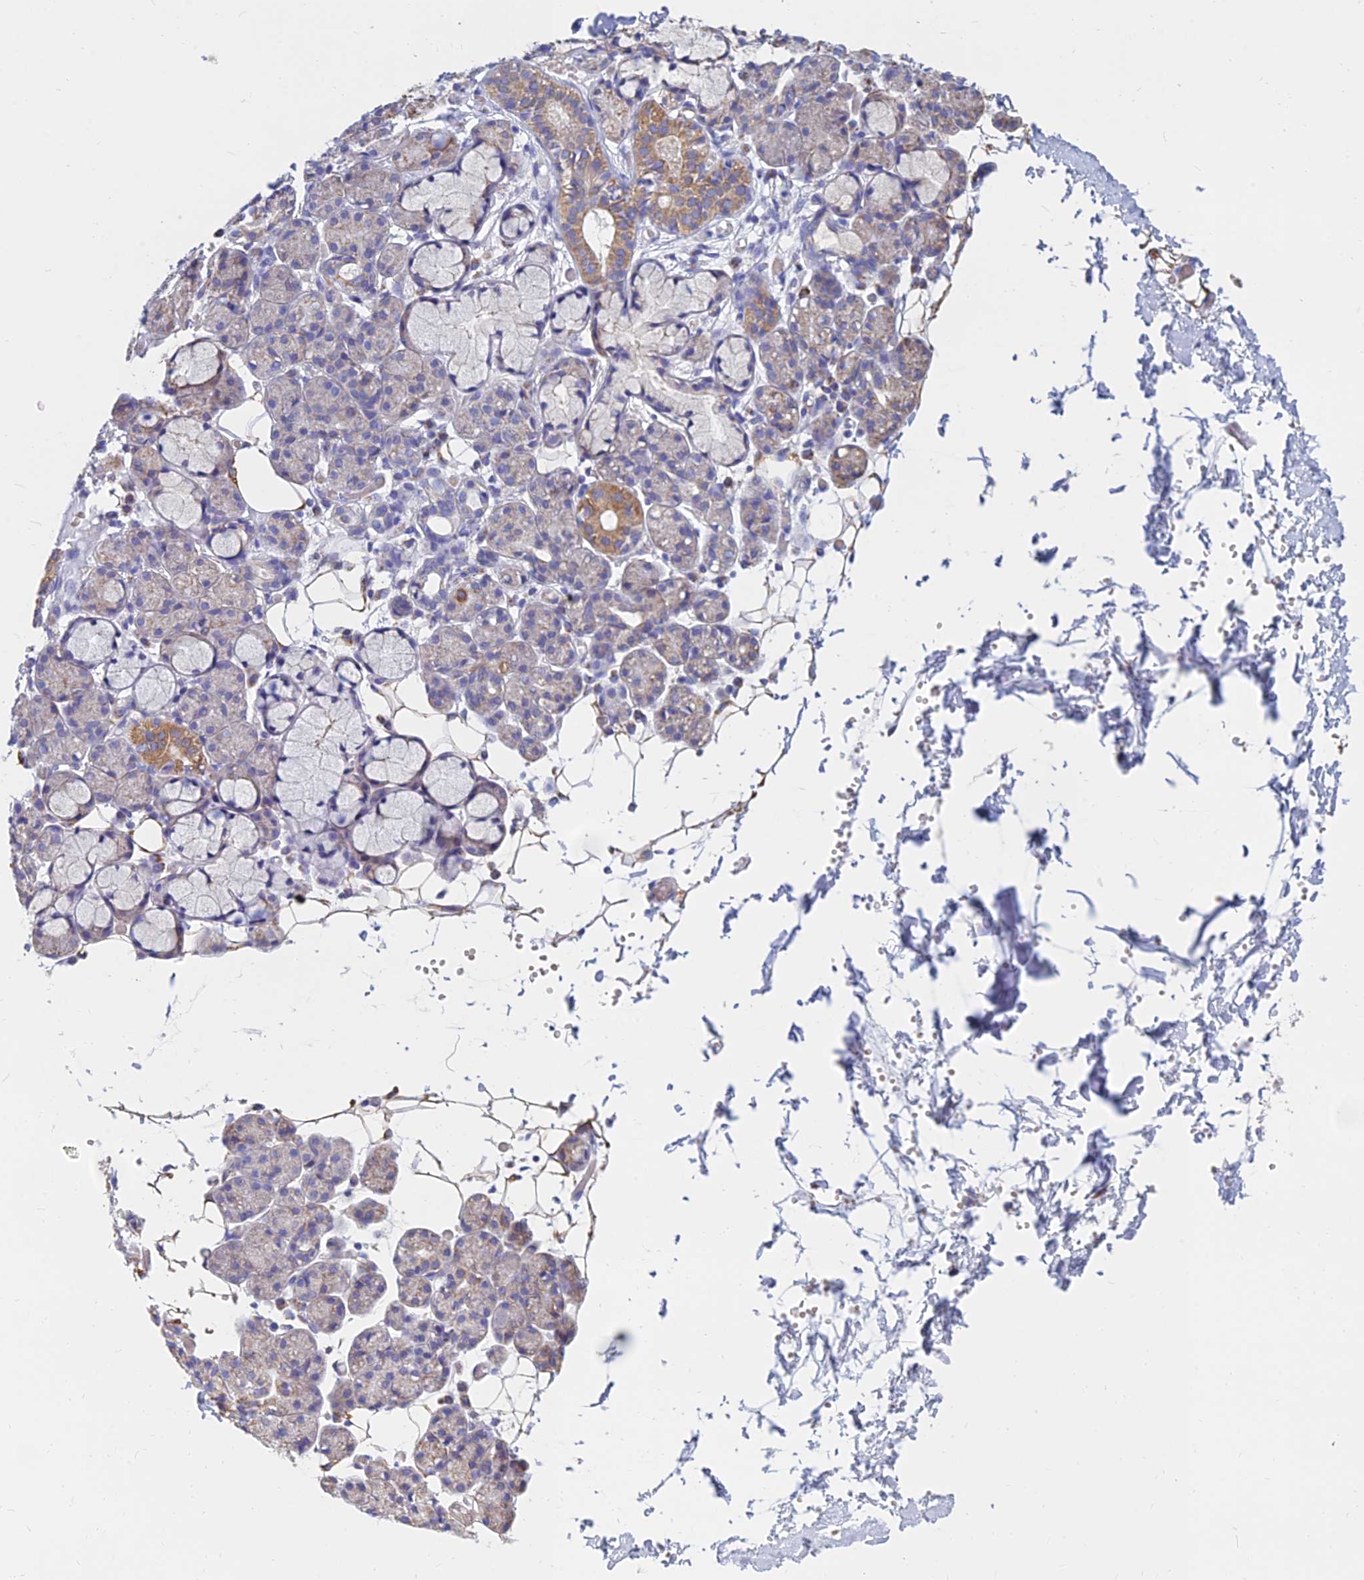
{"staining": {"intensity": "moderate", "quantity": "<25%", "location": "cytoplasmic/membranous"}, "tissue": "salivary gland", "cell_type": "Glandular cells", "image_type": "normal", "snomed": [{"axis": "morphology", "description": "Normal tissue, NOS"}, {"axis": "topography", "description": "Salivary gland"}], "caption": "Human salivary gland stained for a protein (brown) reveals moderate cytoplasmic/membranous positive expression in about <25% of glandular cells.", "gene": "MGST1", "patient": {"sex": "male", "age": 63}}